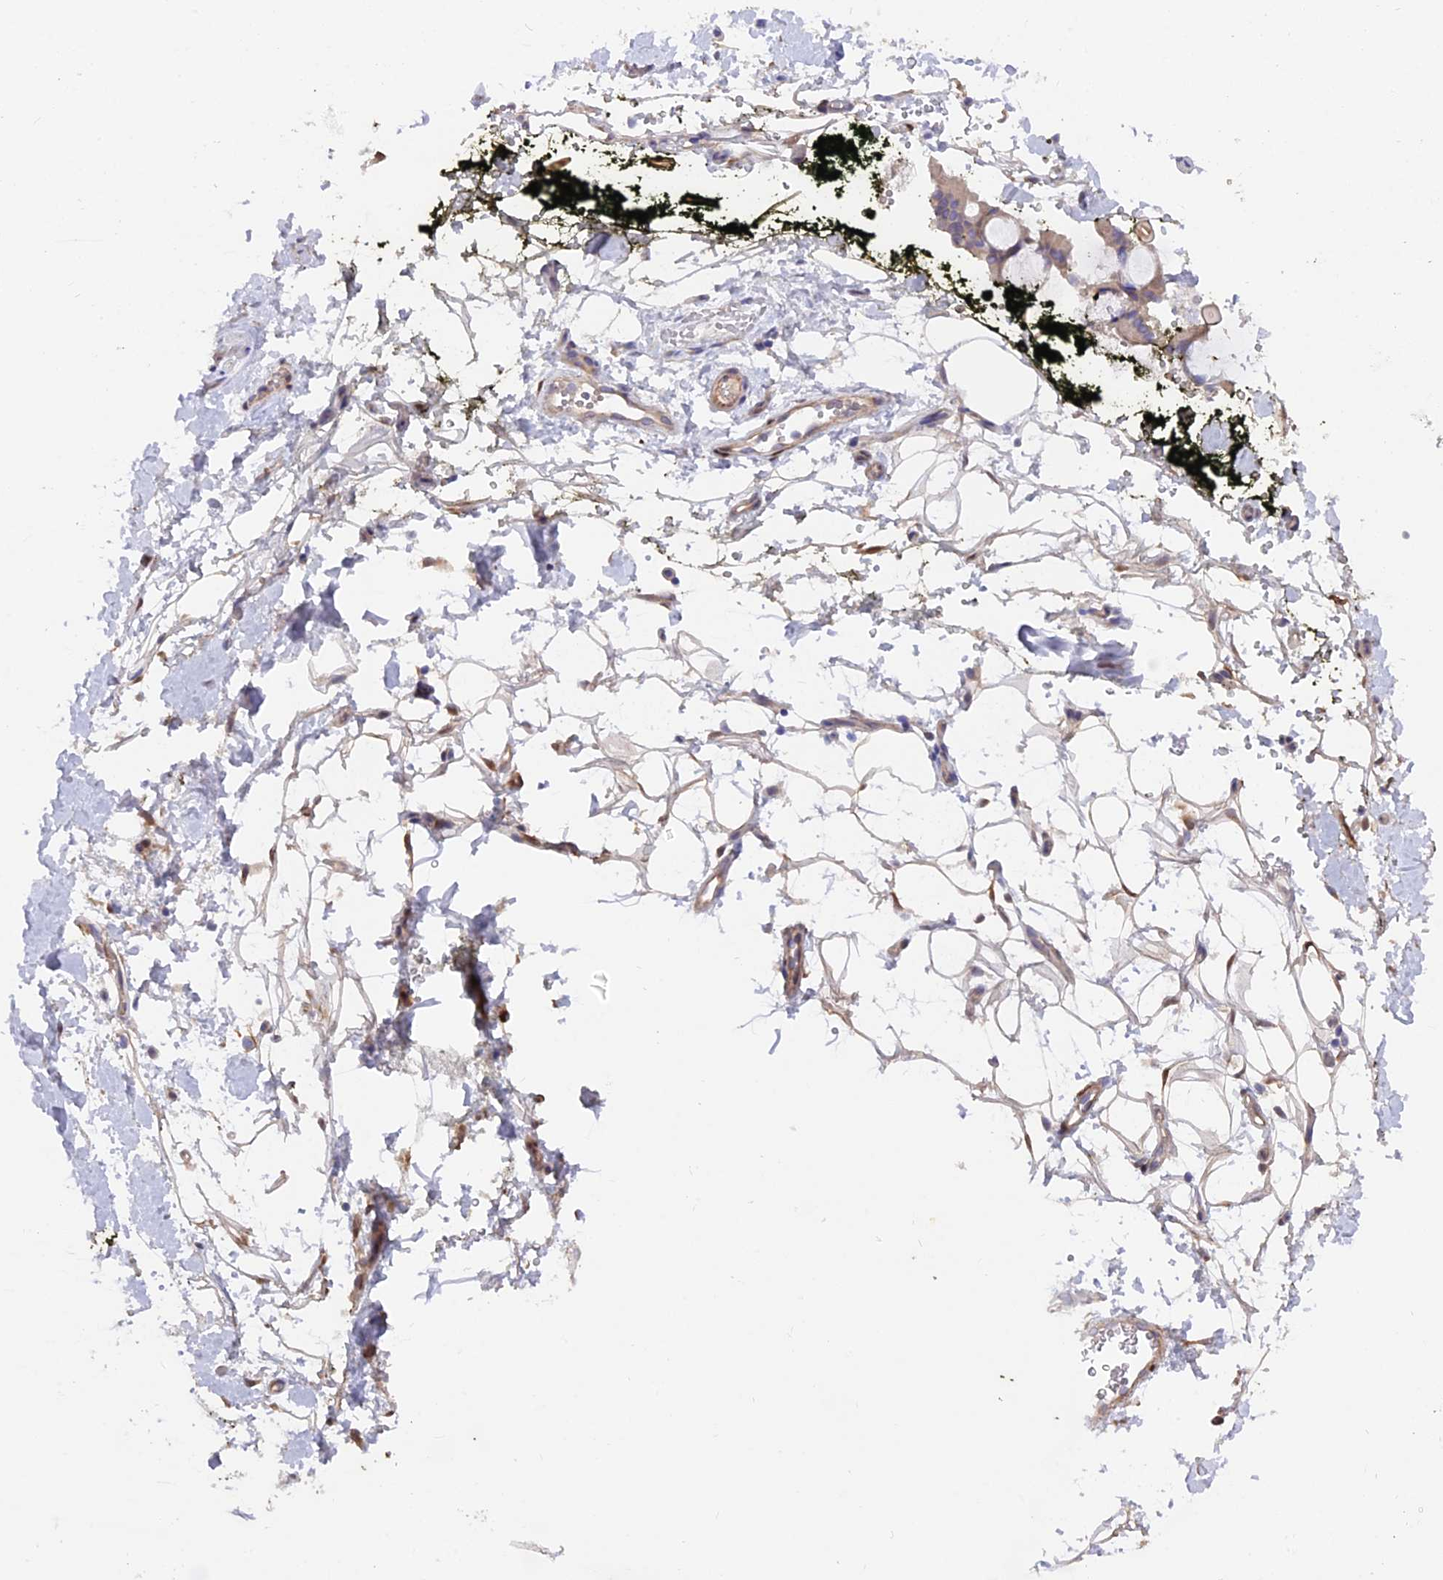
{"staining": {"intensity": "weak", "quantity": "25%-75%", "location": "cytoplasmic/membranous"}, "tissue": "adipose tissue", "cell_type": "Adipocytes", "image_type": "normal", "snomed": [{"axis": "morphology", "description": "Normal tissue, NOS"}, {"axis": "morphology", "description": "Adenocarcinoma, NOS"}, {"axis": "topography", "description": "Pancreas"}, {"axis": "topography", "description": "Peripheral nerve tissue"}], "caption": "The immunohistochemical stain highlights weak cytoplasmic/membranous staining in adipocytes of unremarkable adipose tissue.", "gene": "FAM168B", "patient": {"sex": "male", "age": 59}}